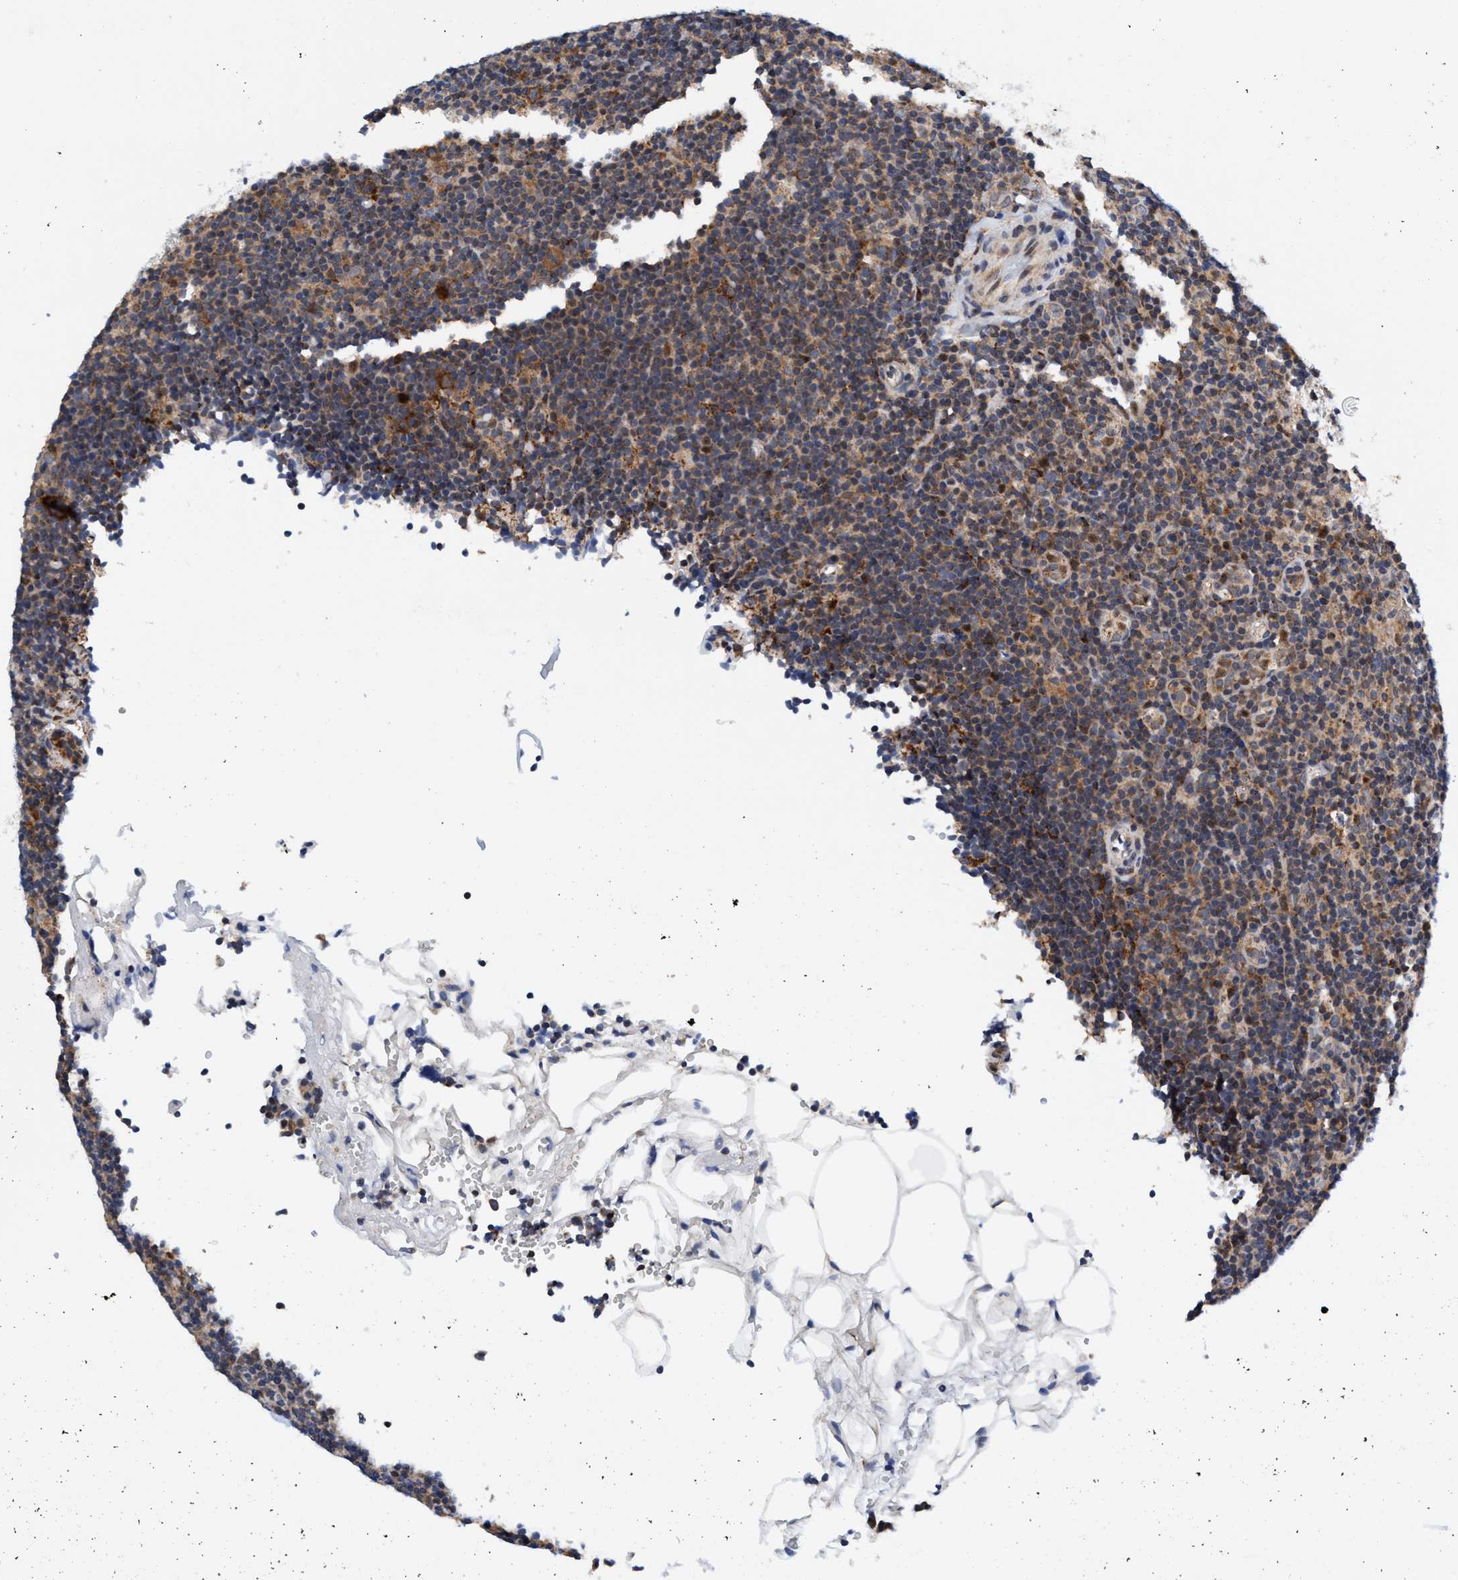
{"staining": {"intensity": "strong", "quantity": ">75%", "location": "cytoplasmic/membranous"}, "tissue": "lymphoma", "cell_type": "Tumor cells", "image_type": "cancer", "snomed": [{"axis": "morphology", "description": "Hodgkin's disease, NOS"}, {"axis": "topography", "description": "Lymph node"}], "caption": "Immunohistochemistry photomicrograph of Hodgkin's disease stained for a protein (brown), which displays high levels of strong cytoplasmic/membranous expression in approximately >75% of tumor cells.", "gene": "AGAP2", "patient": {"sex": "female", "age": 57}}